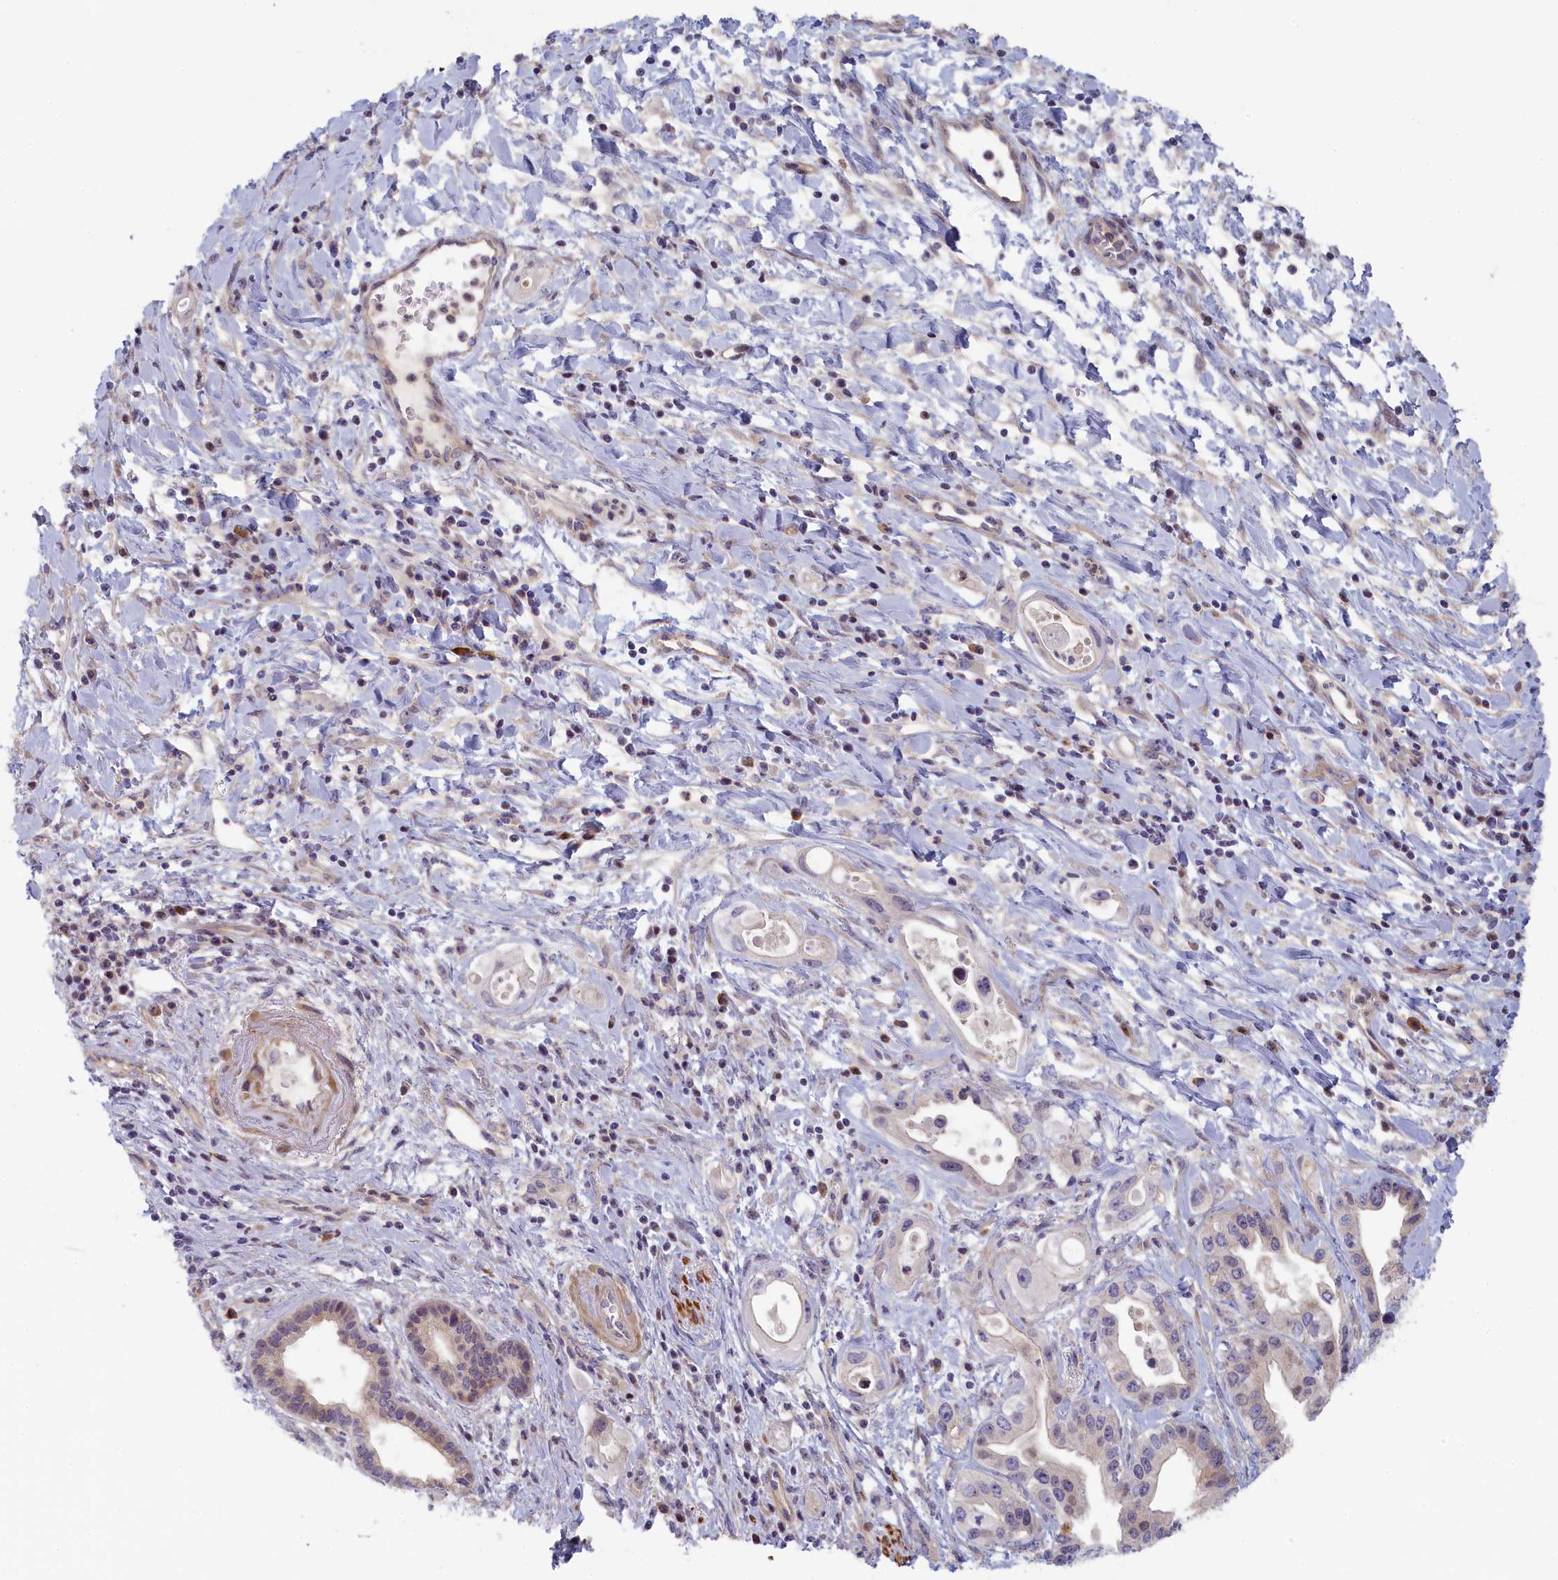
{"staining": {"intensity": "negative", "quantity": "none", "location": "none"}, "tissue": "pancreatic cancer", "cell_type": "Tumor cells", "image_type": "cancer", "snomed": [{"axis": "morphology", "description": "Adenocarcinoma, NOS"}, {"axis": "topography", "description": "Pancreas"}], "caption": "Human adenocarcinoma (pancreatic) stained for a protein using immunohistochemistry shows no staining in tumor cells.", "gene": "INTS4", "patient": {"sex": "female", "age": 77}}